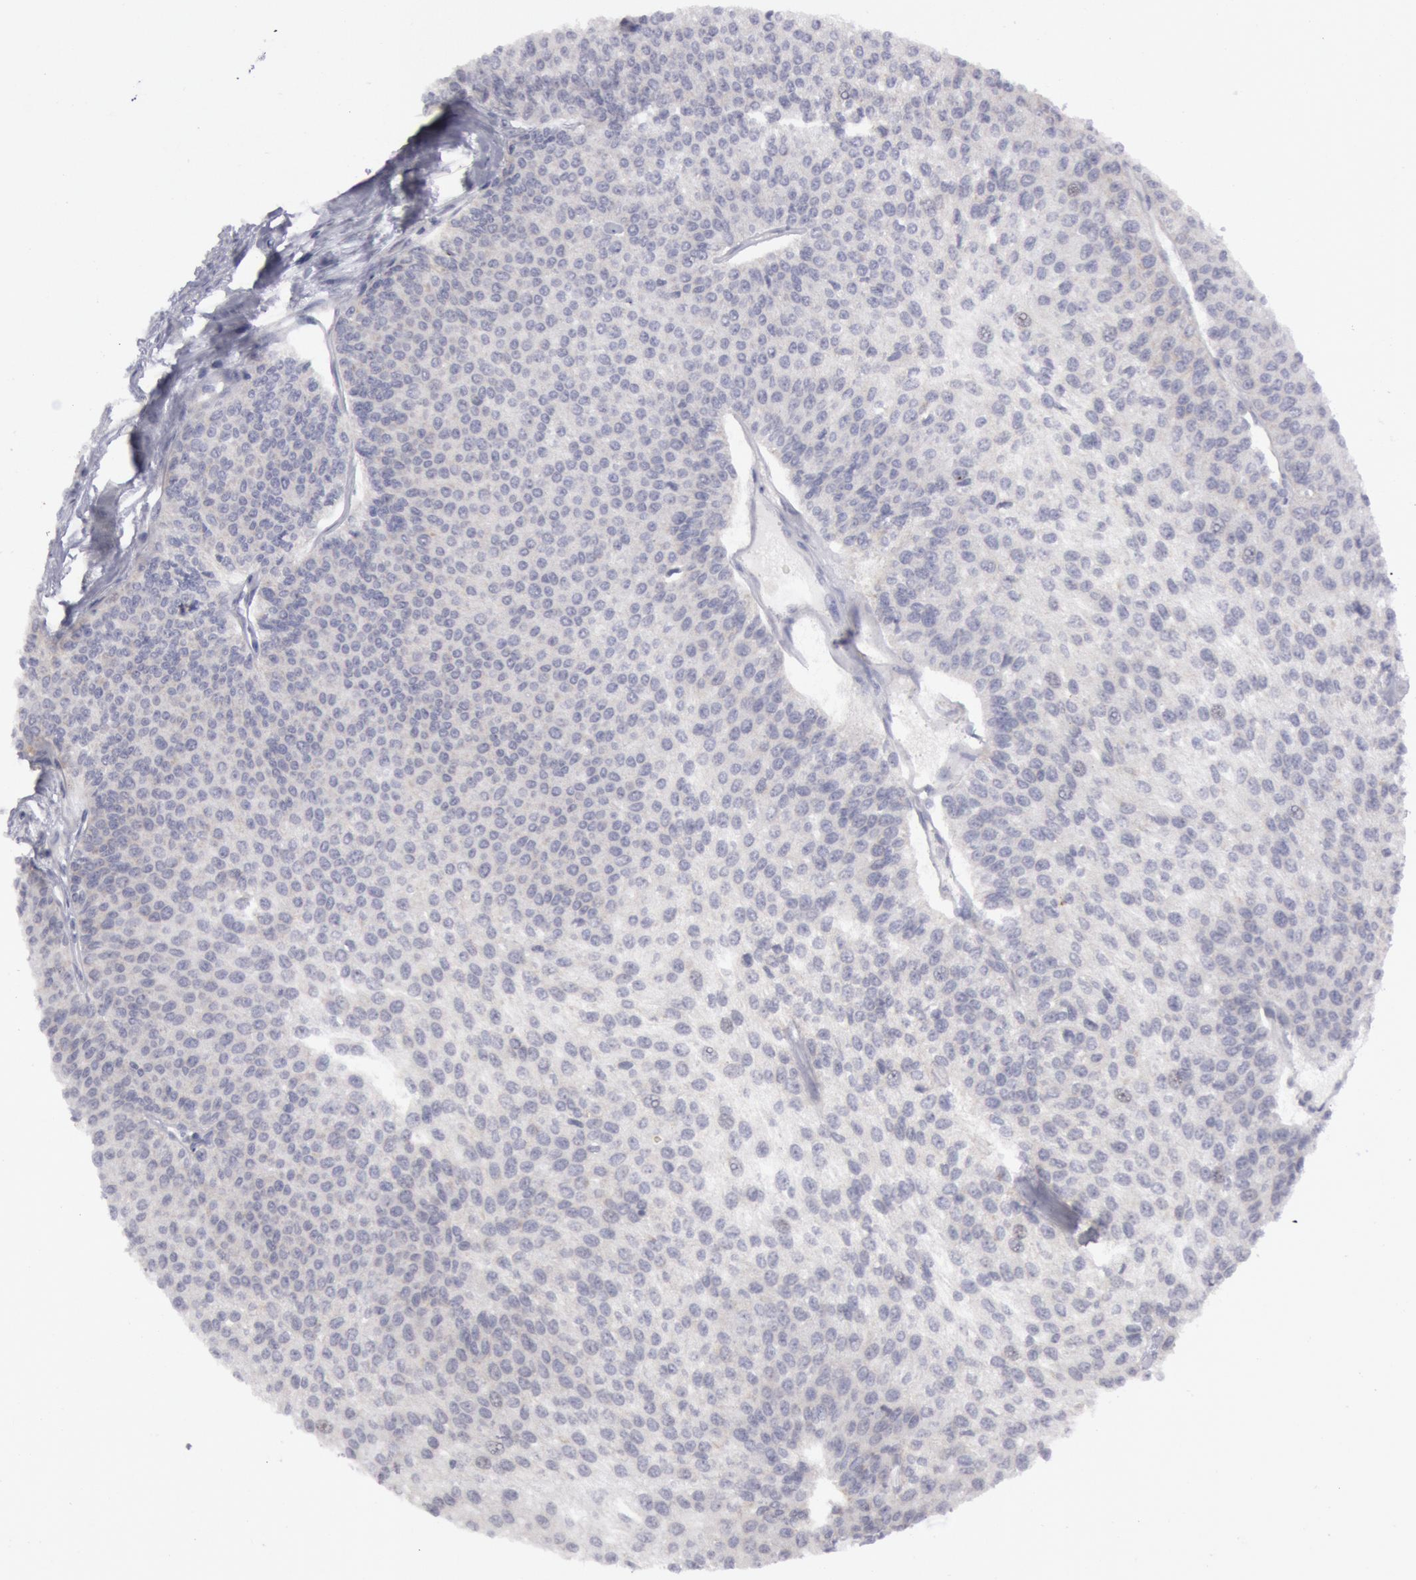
{"staining": {"intensity": "weak", "quantity": "<25%", "location": "cytoplasmic/membranous"}, "tissue": "urothelial cancer", "cell_type": "Tumor cells", "image_type": "cancer", "snomed": [{"axis": "morphology", "description": "Urothelial carcinoma, Low grade"}, {"axis": "topography", "description": "Urinary bladder"}], "caption": "The image exhibits no staining of tumor cells in urothelial cancer.", "gene": "JOSD1", "patient": {"sex": "female", "age": 73}}